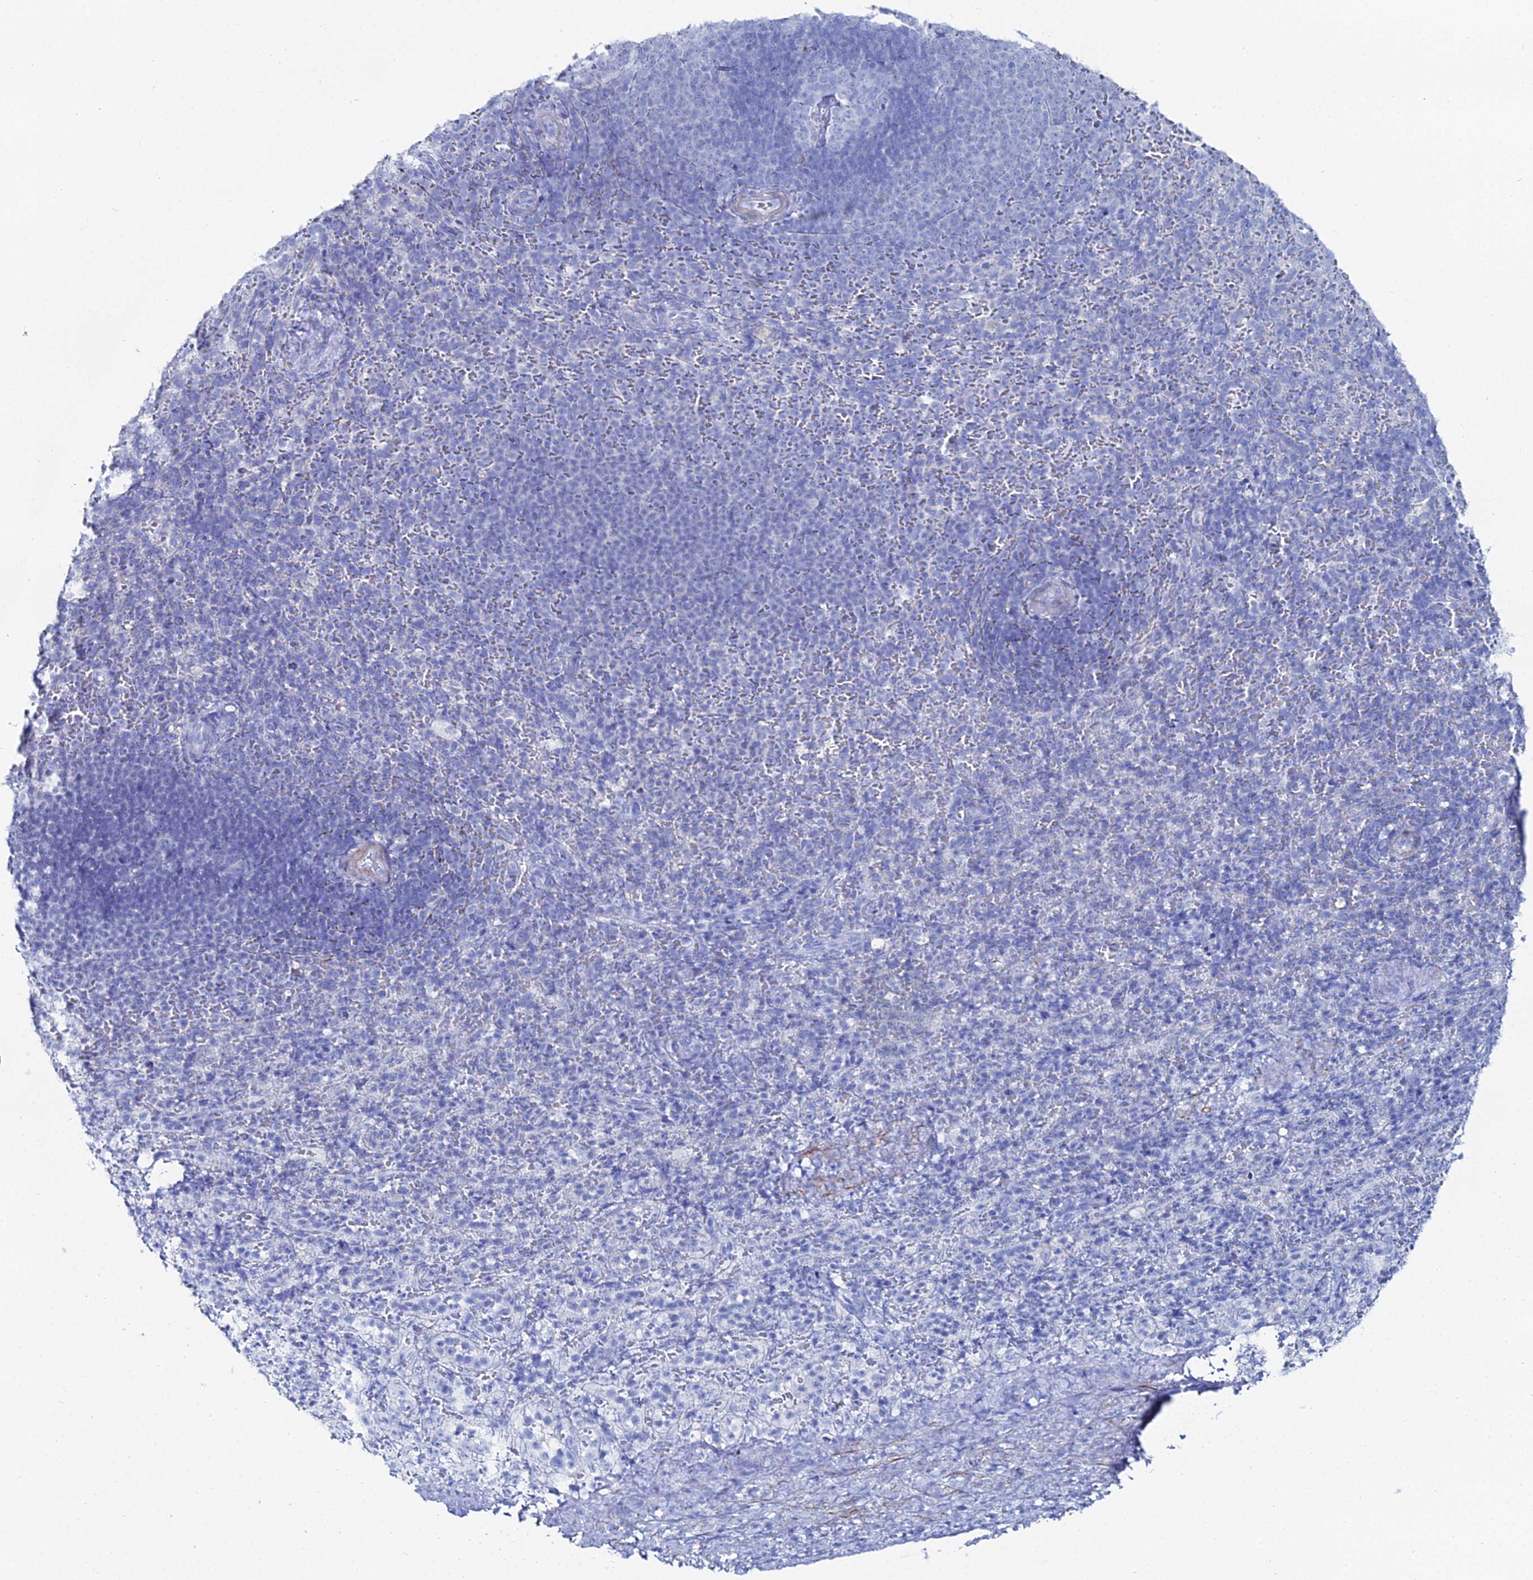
{"staining": {"intensity": "negative", "quantity": "none", "location": "none"}, "tissue": "spleen", "cell_type": "Cells in red pulp", "image_type": "normal", "snomed": [{"axis": "morphology", "description": "Normal tissue, NOS"}, {"axis": "topography", "description": "Spleen"}], "caption": "DAB (3,3'-diaminobenzidine) immunohistochemical staining of unremarkable spleen demonstrates no significant positivity in cells in red pulp. (Immunohistochemistry (ihc), brightfield microscopy, high magnification).", "gene": "DHX34", "patient": {"sex": "female", "age": 21}}